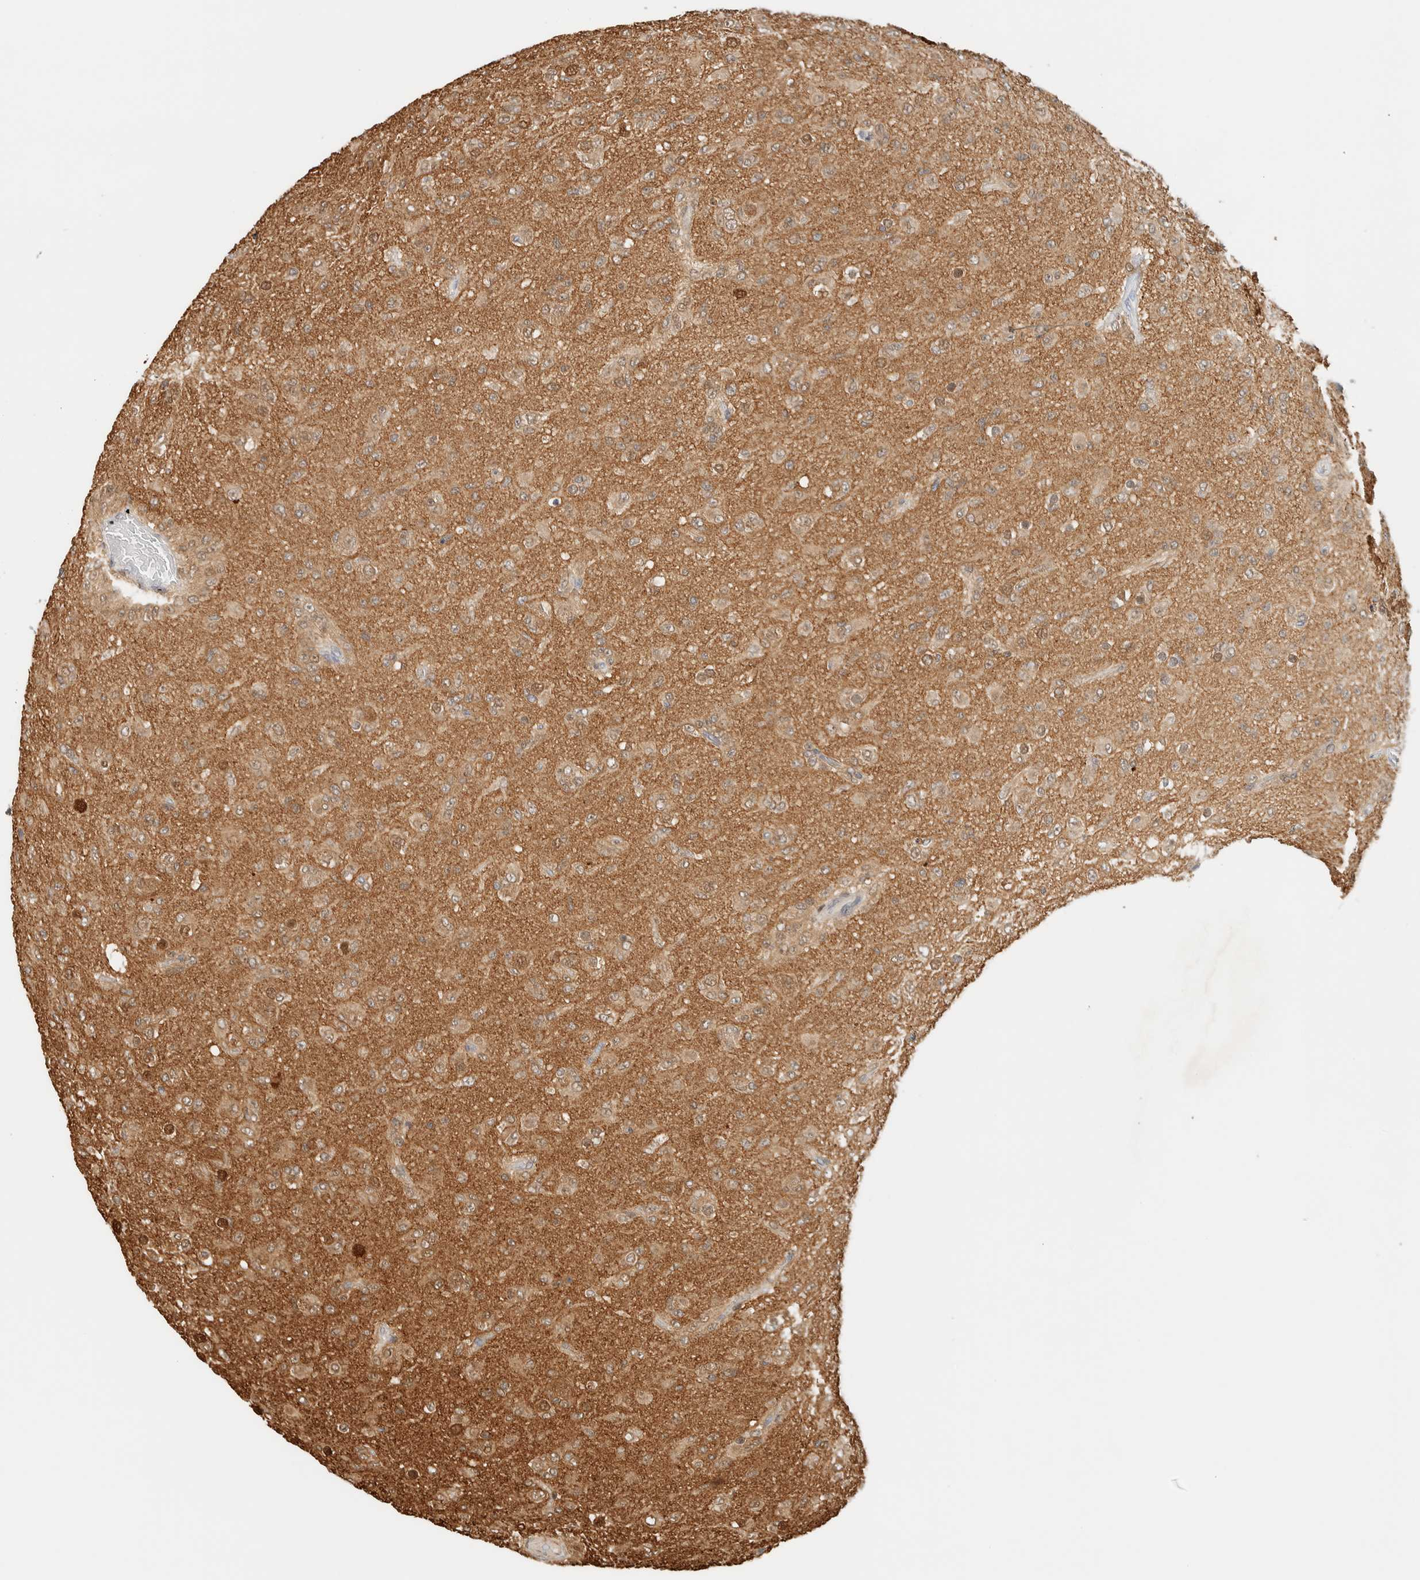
{"staining": {"intensity": "moderate", "quantity": ">75%", "location": "cytoplasmic/membranous"}, "tissue": "glioma", "cell_type": "Tumor cells", "image_type": "cancer", "snomed": [{"axis": "morphology", "description": "Glioma, malignant, Low grade"}, {"axis": "topography", "description": "Brain"}], "caption": "IHC of human glioma reveals medium levels of moderate cytoplasmic/membranous expression in approximately >75% of tumor cells. (Brightfield microscopy of DAB IHC at high magnification).", "gene": "ZBTB37", "patient": {"sex": "male", "age": 65}}